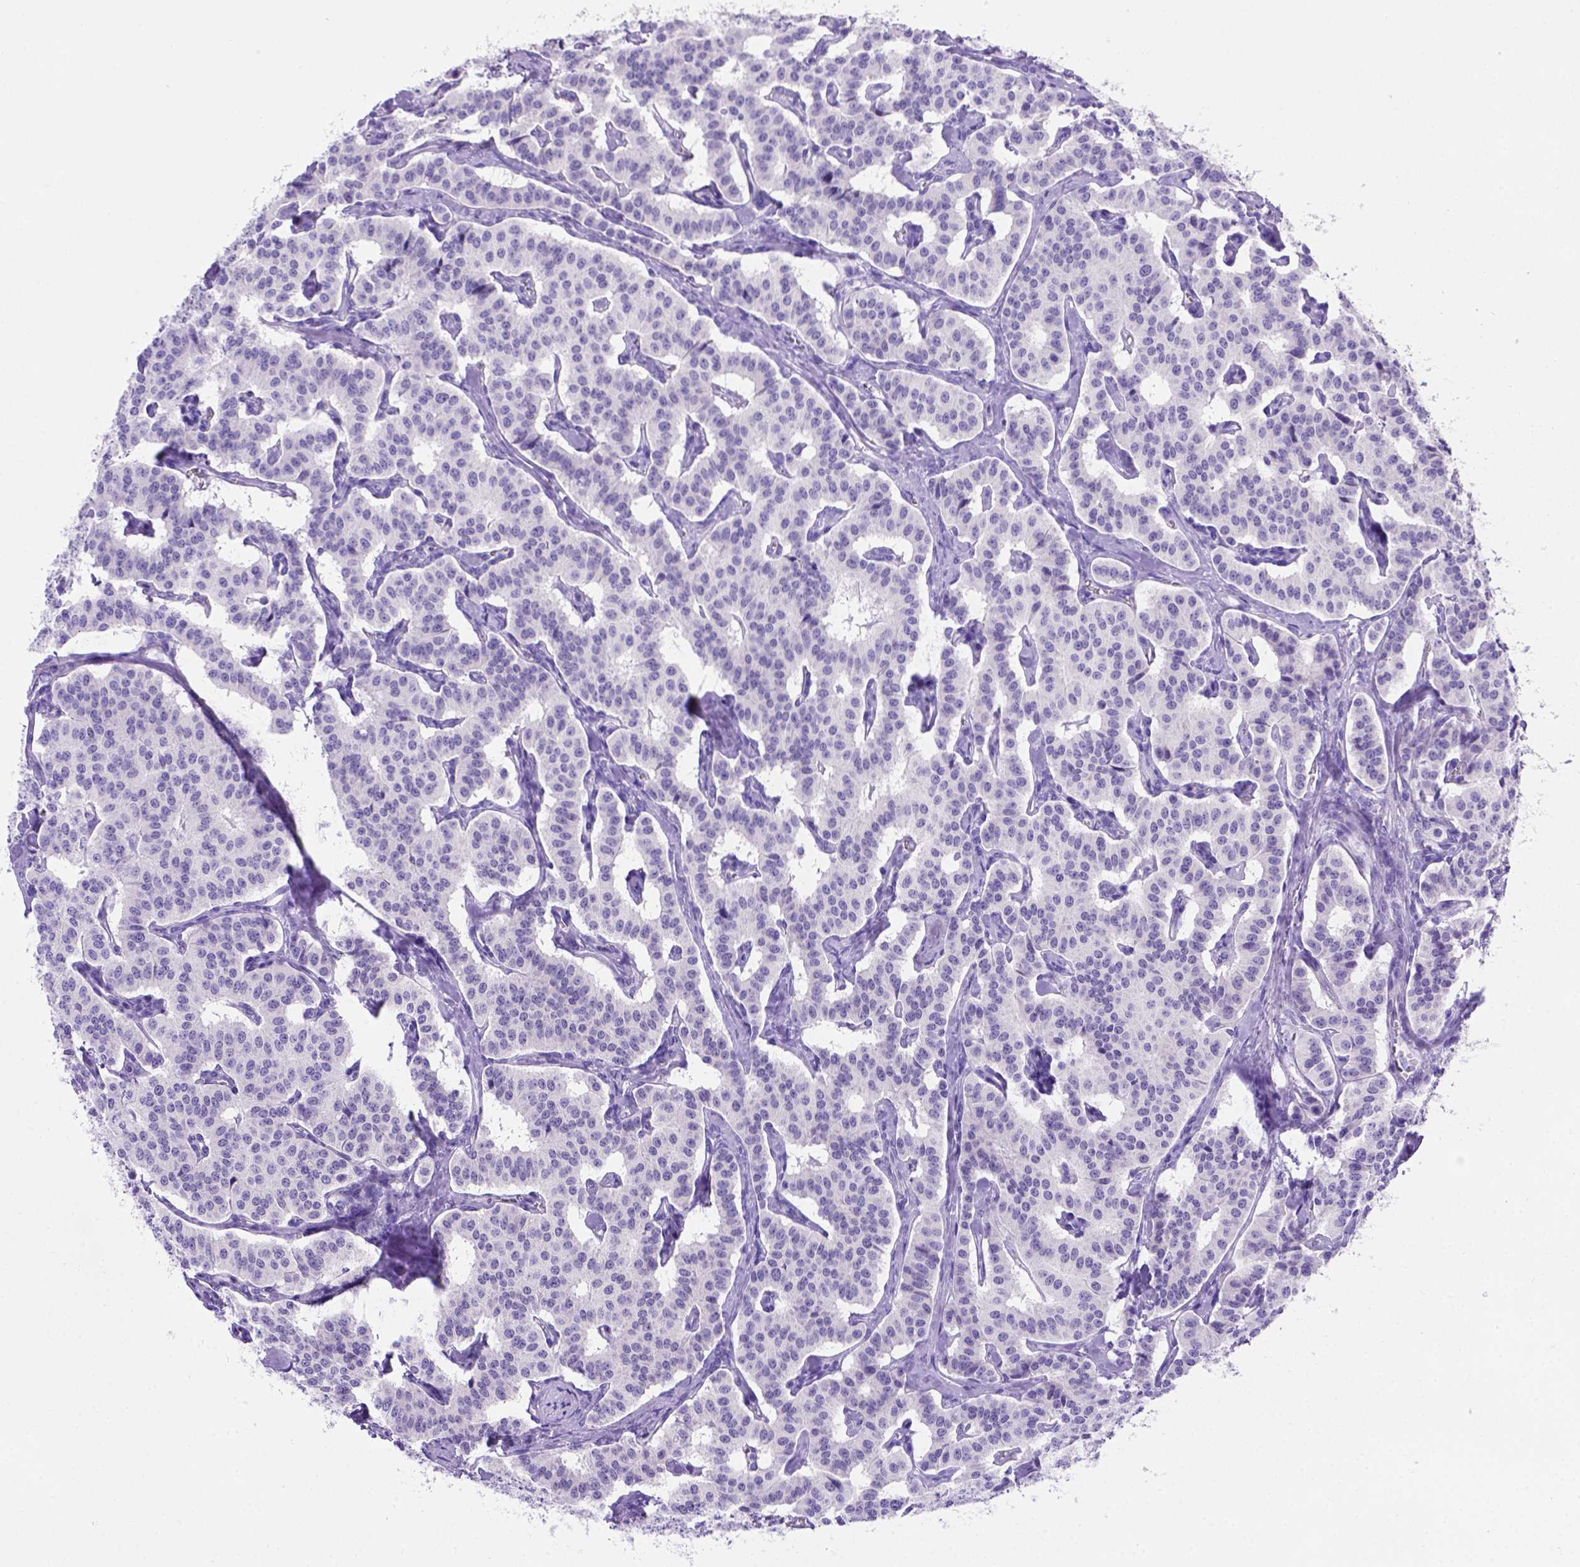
{"staining": {"intensity": "negative", "quantity": "none", "location": "none"}, "tissue": "carcinoid", "cell_type": "Tumor cells", "image_type": "cancer", "snomed": [{"axis": "morphology", "description": "Carcinoid, malignant, NOS"}, {"axis": "topography", "description": "Lung"}], "caption": "High power microscopy micrograph of an immunohistochemistry (IHC) photomicrograph of carcinoid (malignant), revealing no significant expression in tumor cells. (DAB (3,3'-diaminobenzidine) immunohistochemistry, high magnification).", "gene": "FAM81B", "patient": {"sex": "female", "age": 46}}